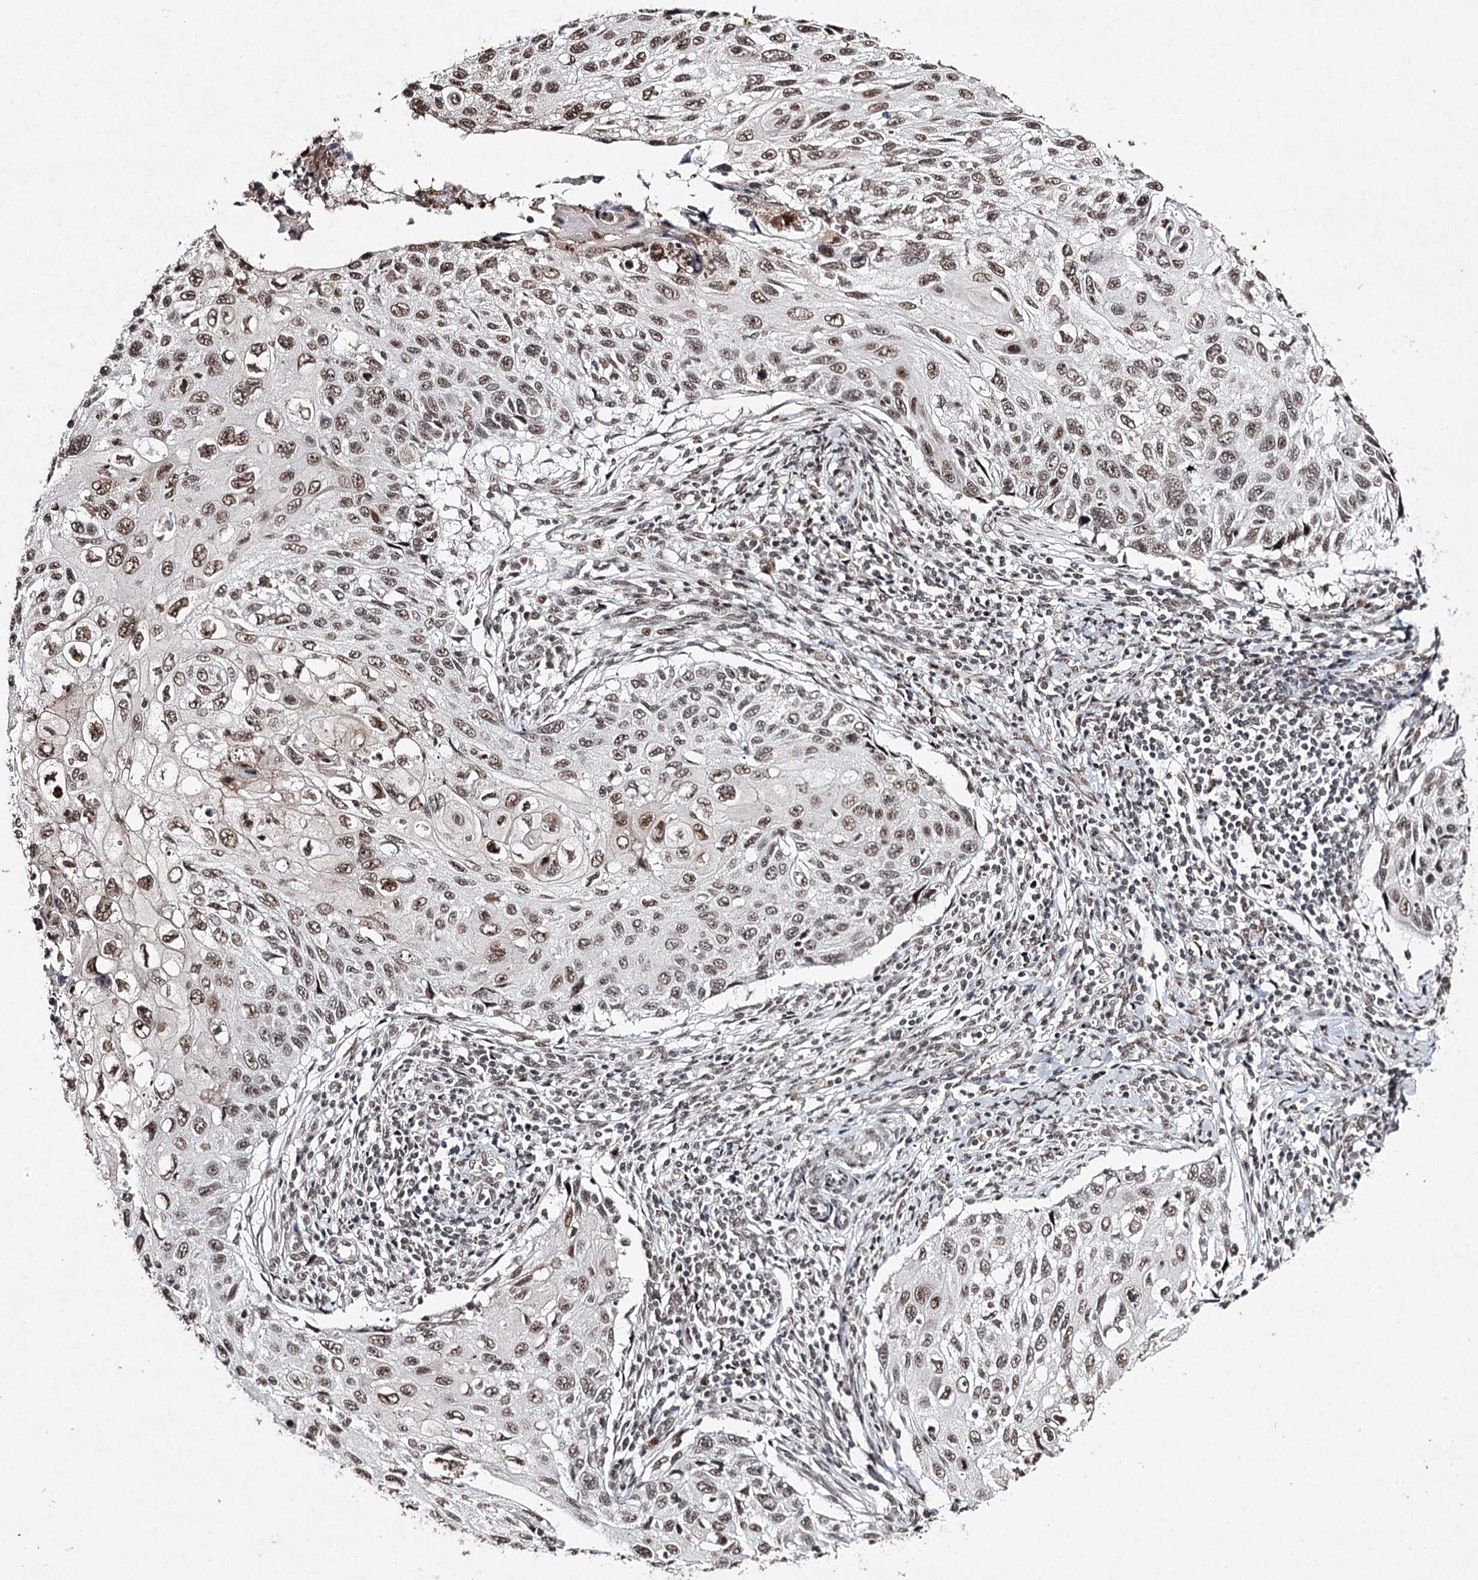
{"staining": {"intensity": "moderate", "quantity": ">75%", "location": "nuclear"}, "tissue": "cervical cancer", "cell_type": "Tumor cells", "image_type": "cancer", "snomed": [{"axis": "morphology", "description": "Squamous cell carcinoma, NOS"}, {"axis": "topography", "description": "Cervix"}], "caption": "Immunohistochemical staining of squamous cell carcinoma (cervical) exhibits medium levels of moderate nuclear expression in approximately >75% of tumor cells.", "gene": "PDCD4", "patient": {"sex": "female", "age": 70}}